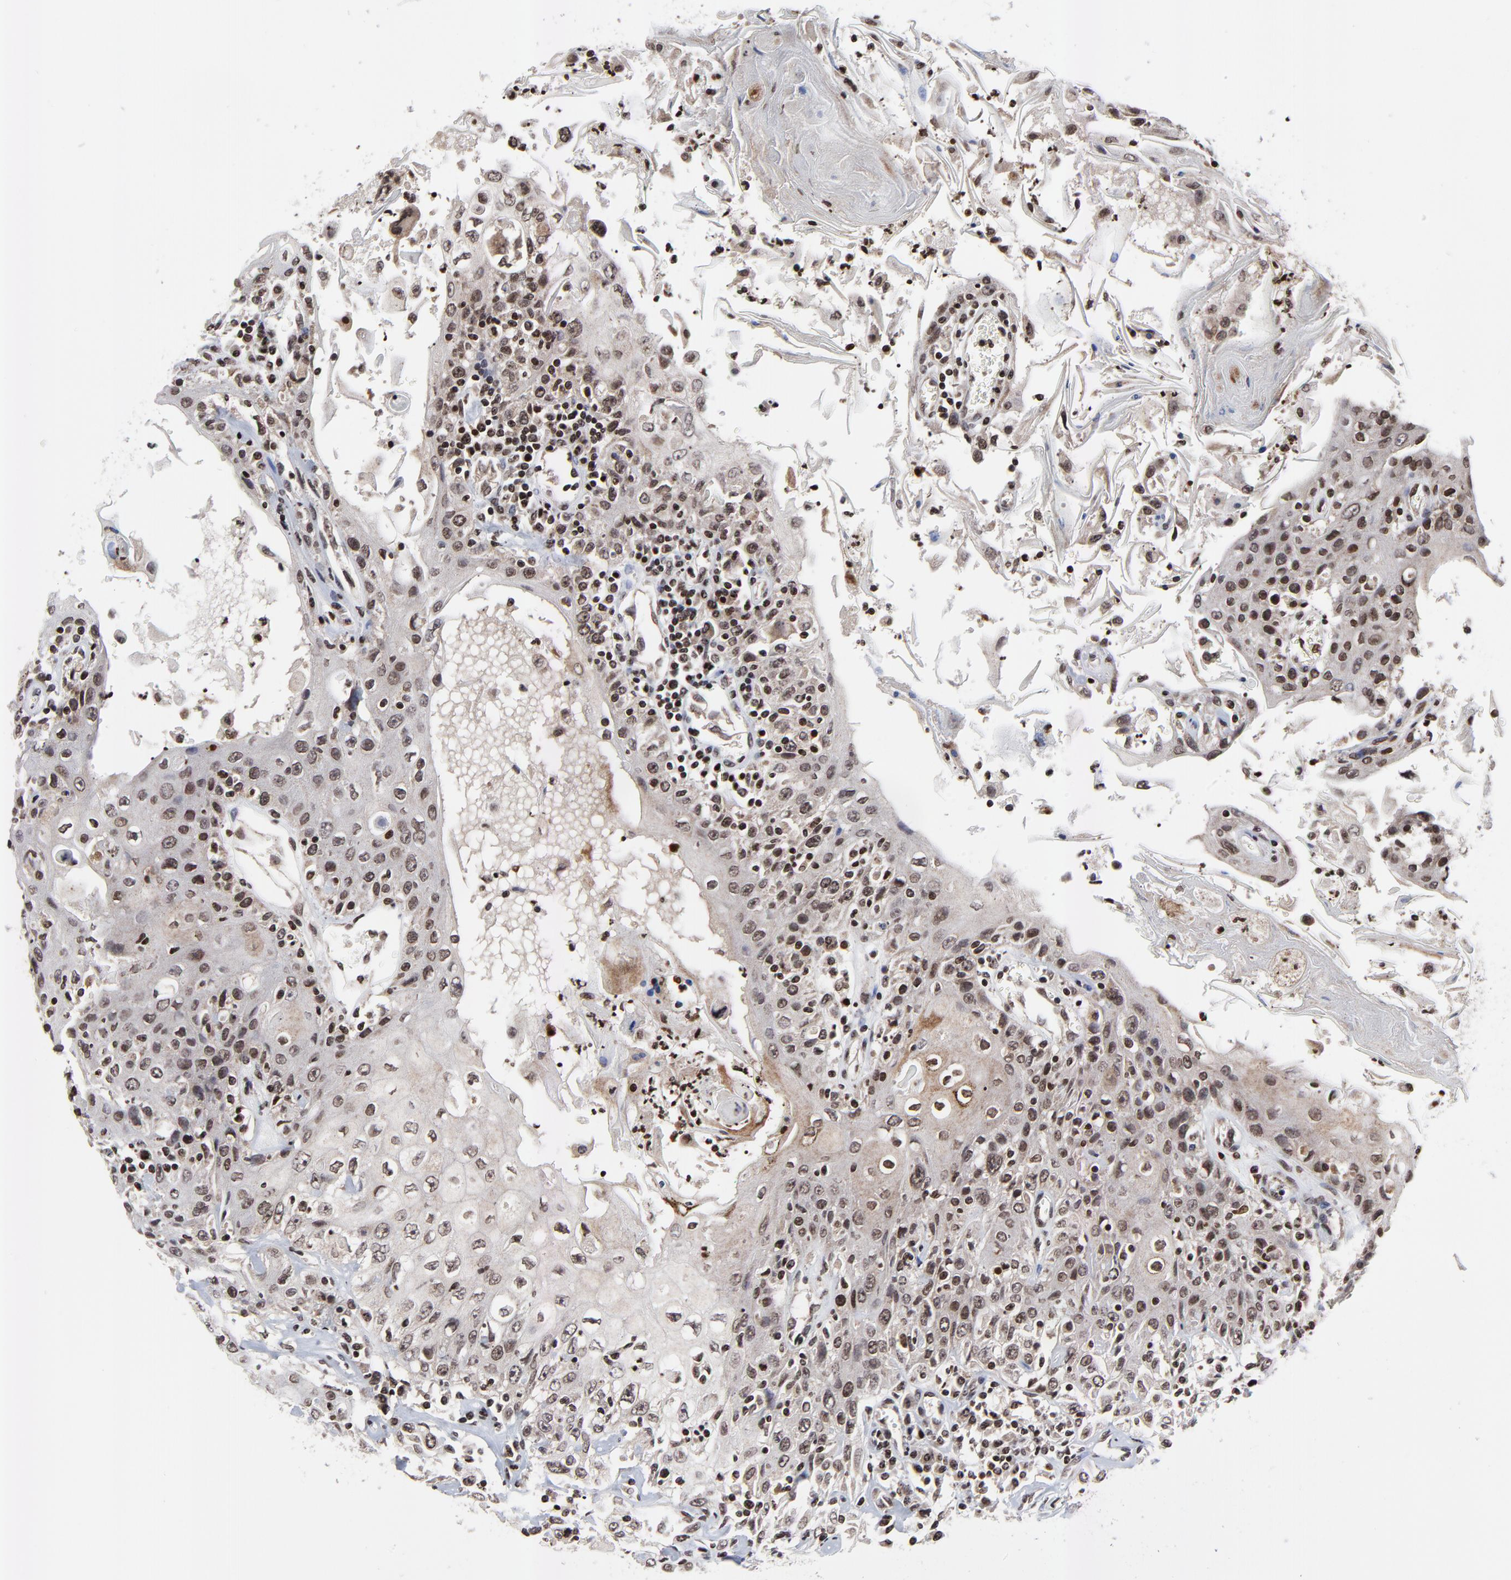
{"staining": {"intensity": "moderate", "quantity": ">75%", "location": "cytoplasmic/membranous,nuclear"}, "tissue": "head and neck cancer", "cell_type": "Tumor cells", "image_type": "cancer", "snomed": [{"axis": "morphology", "description": "Squamous cell carcinoma, NOS"}, {"axis": "topography", "description": "Oral tissue"}, {"axis": "topography", "description": "Head-Neck"}], "caption": "This histopathology image exhibits head and neck cancer (squamous cell carcinoma) stained with IHC to label a protein in brown. The cytoplasmic/membranous and nuclear of tumor cells show moderate positivity for the protein. Nuclei are counter-stained blue.", "gene": "ZNF777", "patient": {"sex": "female", "age": 76}}